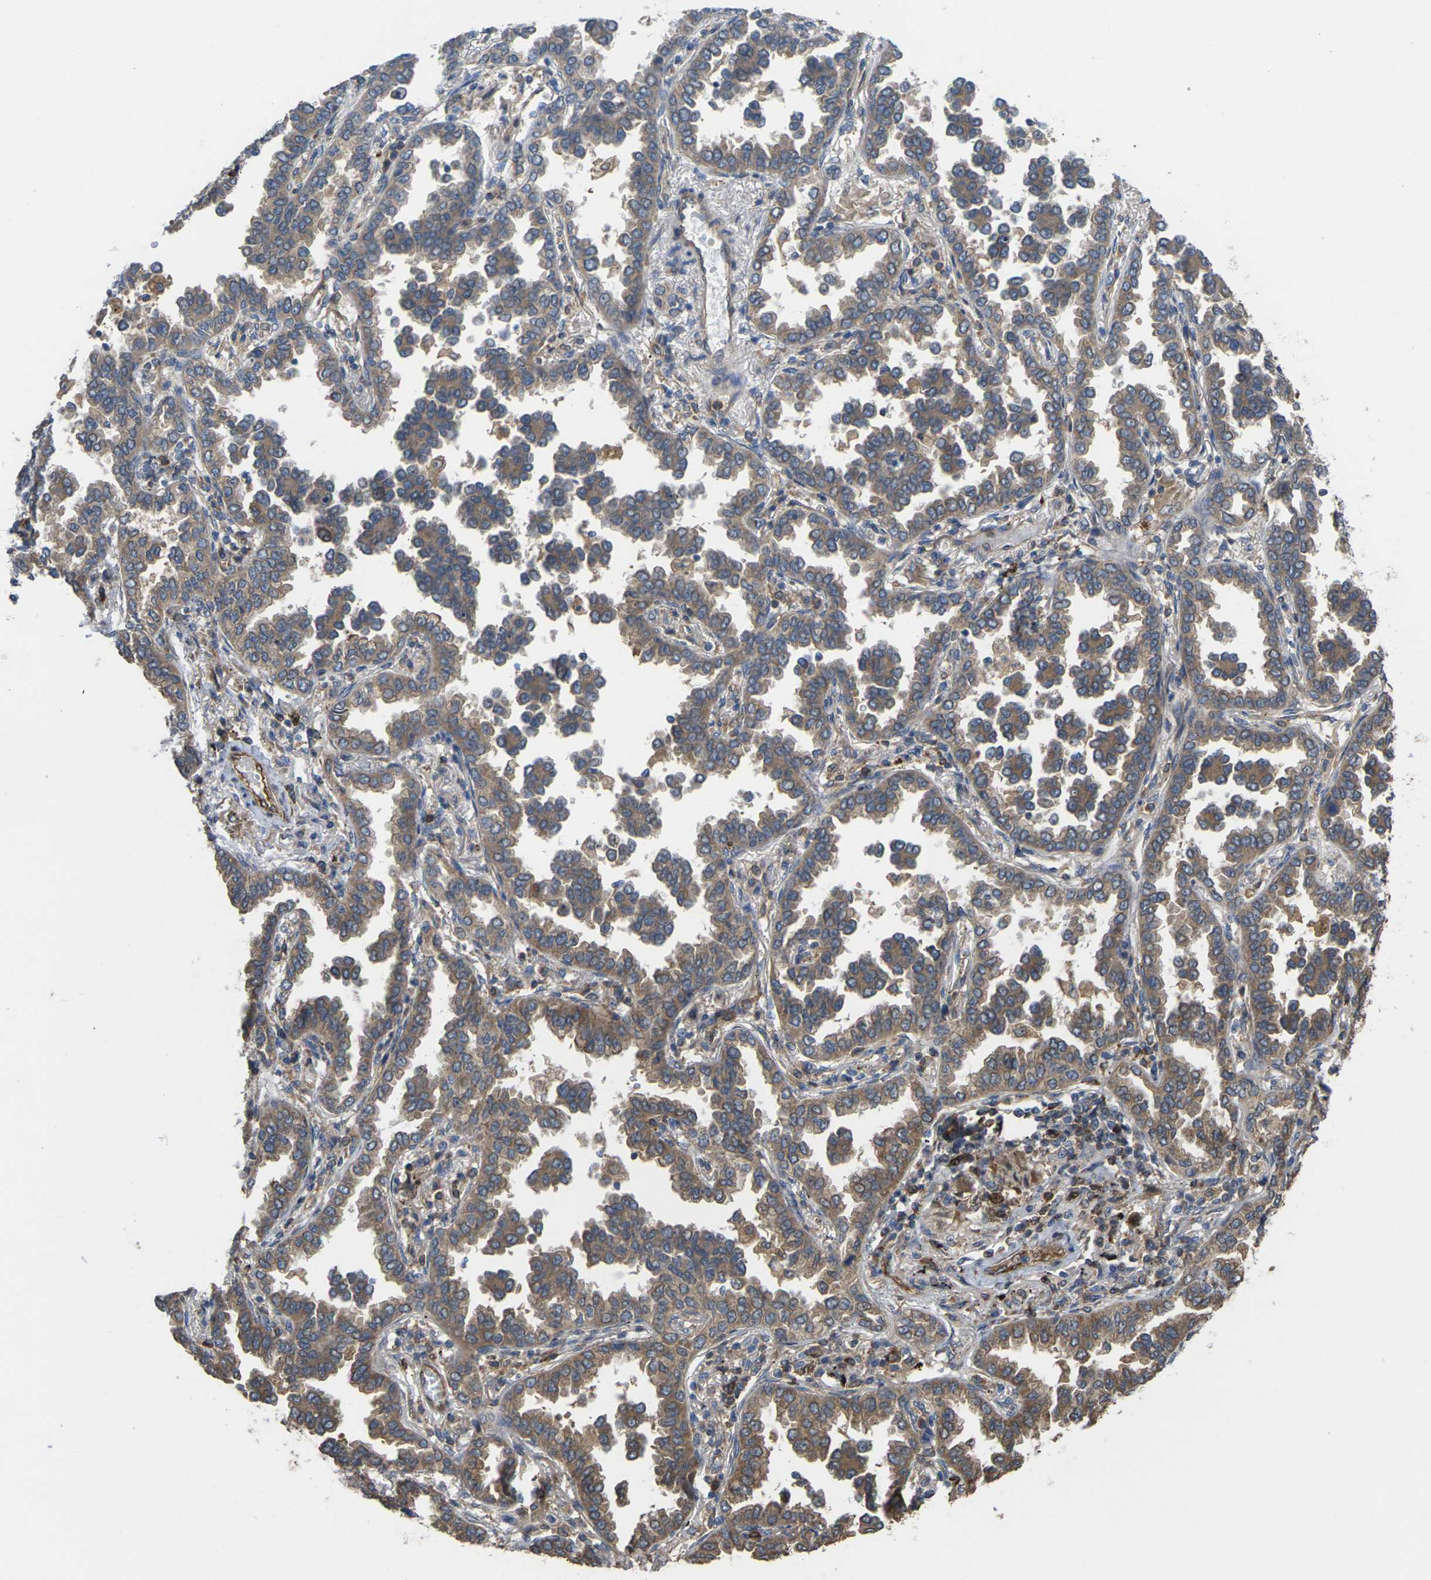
{"staining": {"intensity": "moderate", "quantity": ">75%", "location": "cytoplasmic/membranous"}, "tissue": "lung cancer", "cell_type": "Tumor cells", "image_type": "cancer", "snomed": [{"axis": "morphology", "description": "Normal tissue, NOS"}, {"axis": "morphology", "description": "Adenocarcinoma, NOS"}, {"axis": "topography", "description": "Lung"}], "caption": "The photomicrograph demonstrates staining of adenocarcinoma (lung), revealing moderate cytoplasmic/membranous protein staining (brown color) within tumor cells. Nuclei are stained in blue.", "gene": "TIAM1", "patient": {"sex": "male", "age": 59}}